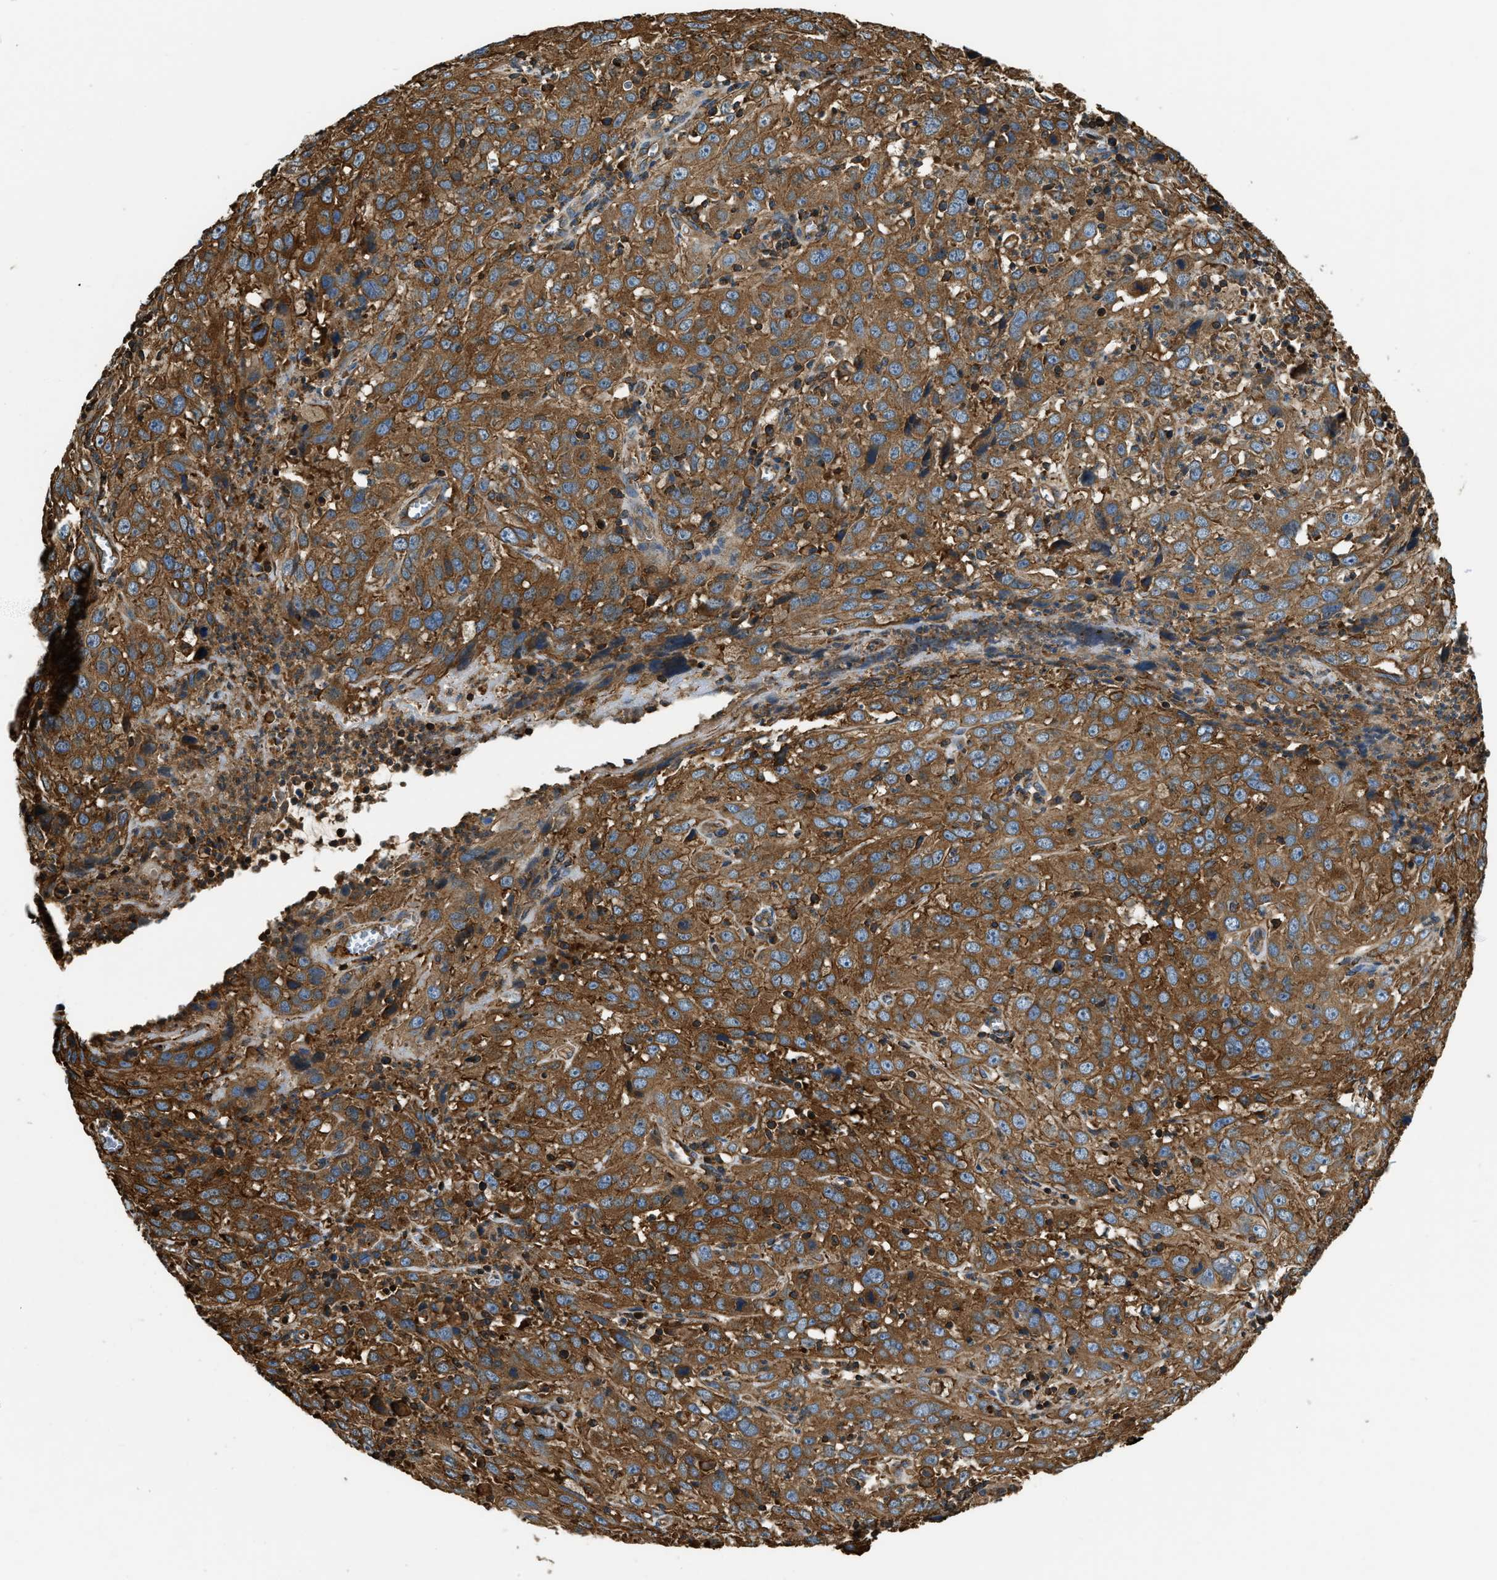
{"staining": {"intensity": "strong", "quantity": ">75%", "location": "cytoplasmic/membranous"}, "tissue": "cervical cancer", "cell_type": "Tumor cells", "image_type": "cancer", "snomed": [{"axis": "morphology", "description": "Squamous cell carcinoma, NOS"}, {"axis": "topography", "description": "Cervix"}], "caption": "Cervical squamous cell carcinoma was stained to show a protein in brown. There is high levels of strong cytoplasmic/membranous positivity in about >75% of tumor cells.", "gene": "YARS1", "patient": {"sex": "female", "age": 32}}